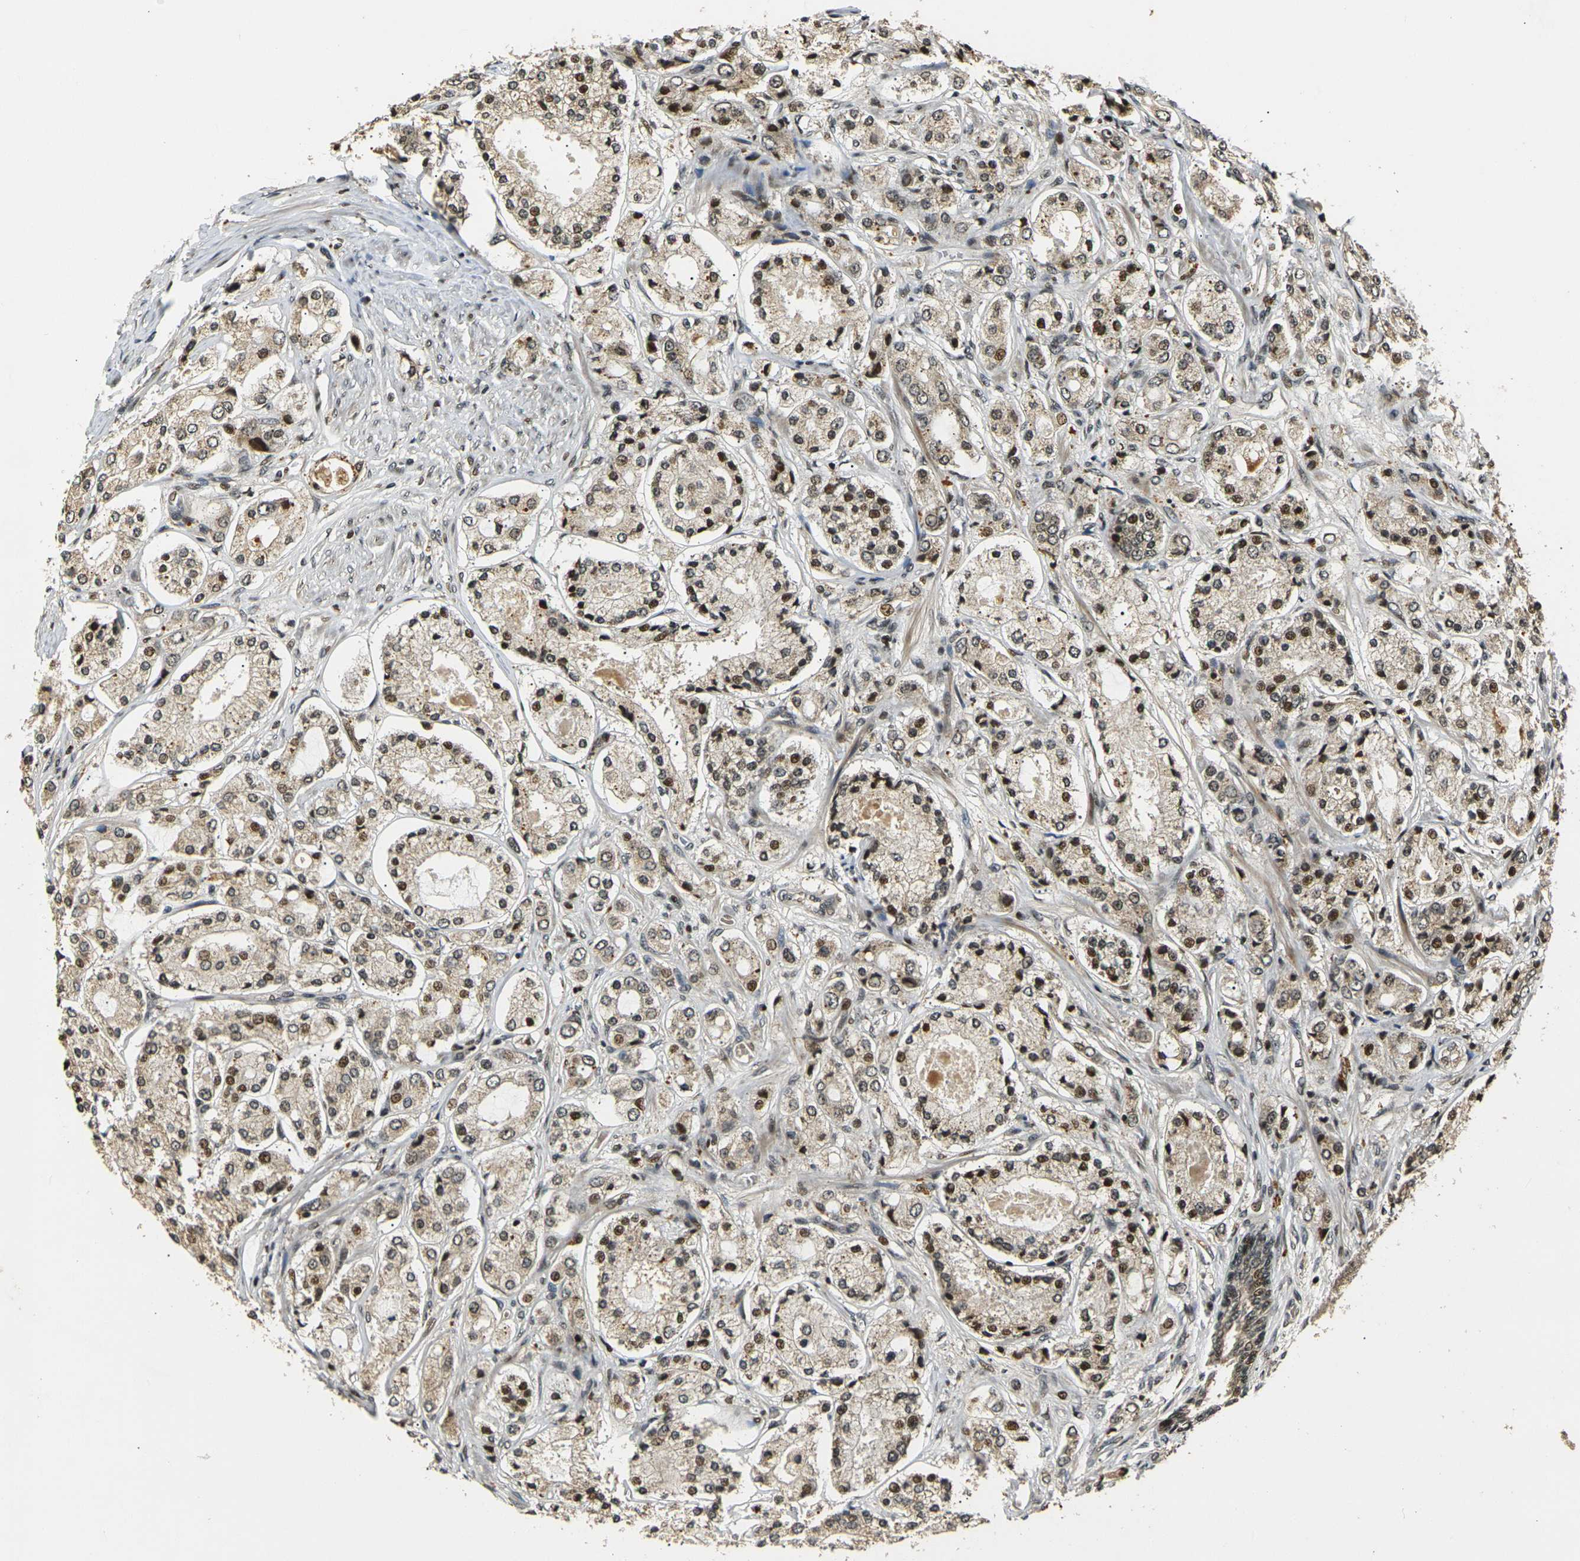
{"staining": {"intensity": "strong", "quantity": "25%-75%", "location": "cytoplasmic/membranous,nuclear"}, "tissue": "prostate cancer", "cell_type": "Tumor cells", "image_type": "cancer", "snomed": [{"axis": "morphology", "description": "Adenocarcinoma, High grade"}, {"axis": "topography", "description": "Prostate"}], "caption": "Approximately 25%-75% of tumor cells in prostate cancer exhibit strong cytoplasmic/membranous and nuclear protein staining as visualized by brown immunohistochemical staining.", "gene": "ACTL6A", "patient": {"sex": "male", "age": 65}}